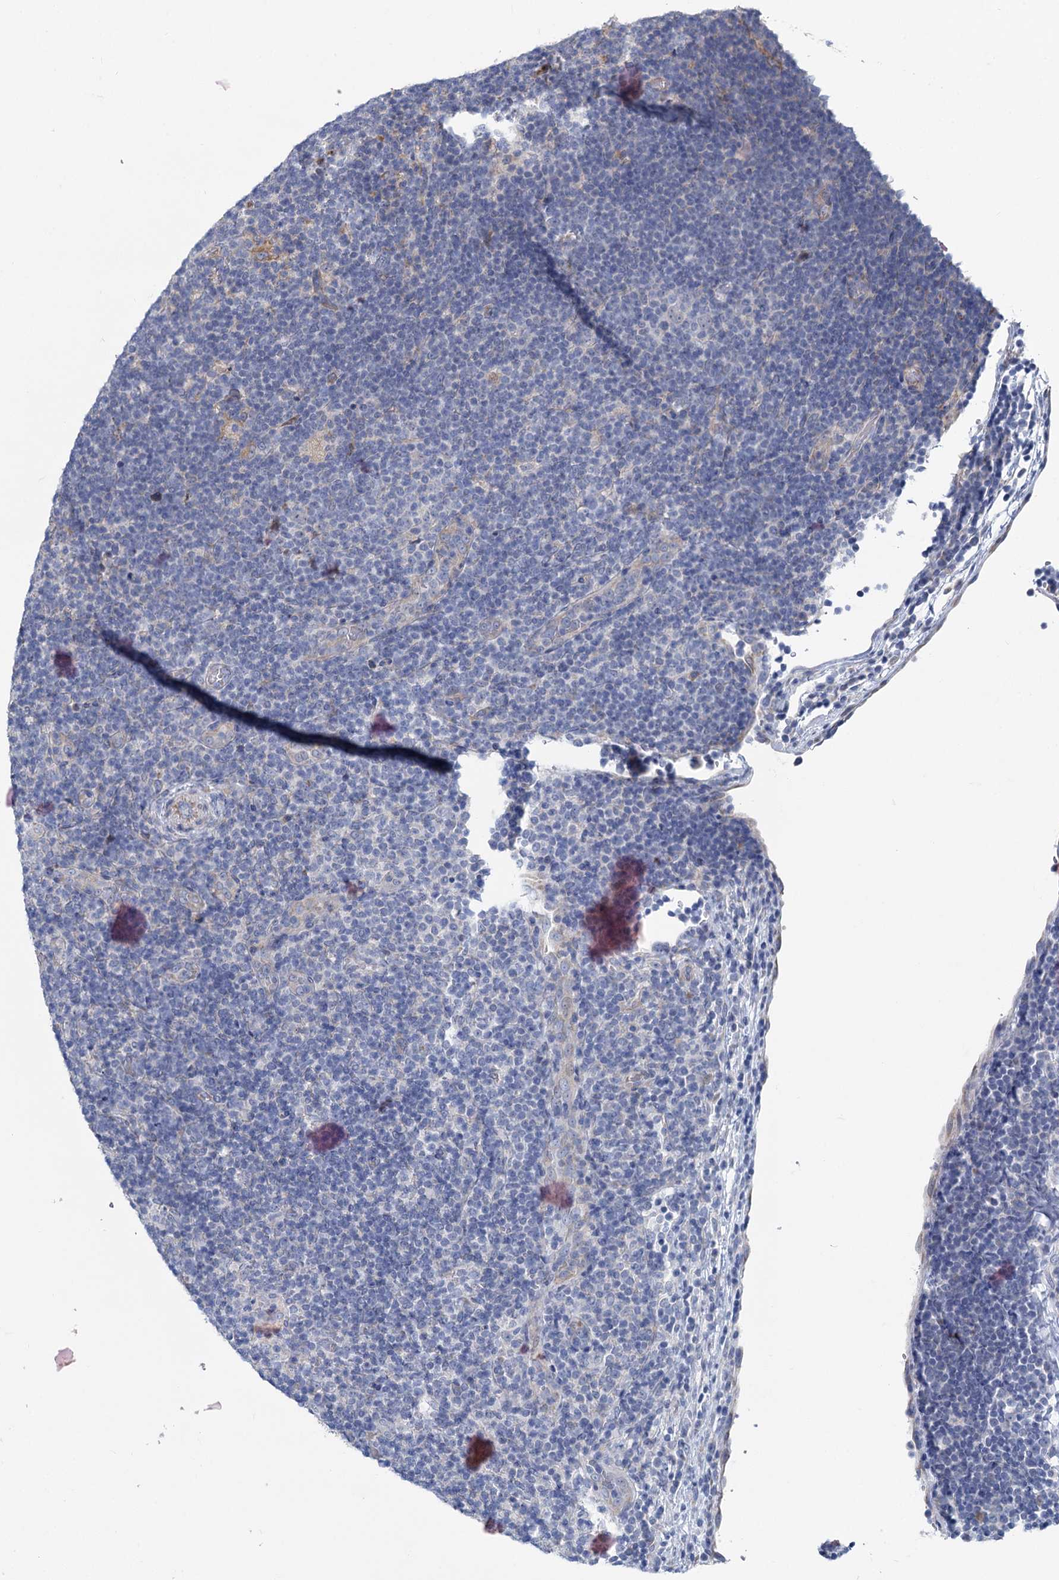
{"staining": {"intensity": "negative", "quantity": "none", "location": "none"}, "tissue": "lymphoma", "cell_type": "Tumor cells", "image_type": "cancer", "snomed": [{"axis": "morphology", "description": "Hodgkin's disease, NOS"}, {"axis": "topography", "description": "Lymph node"}], "caption": "Tumor cells are negative for brown protein staining in Hodgkin's disease.", "gene": "PRSS35", "patient": {"sex": "female", "age": 57}}